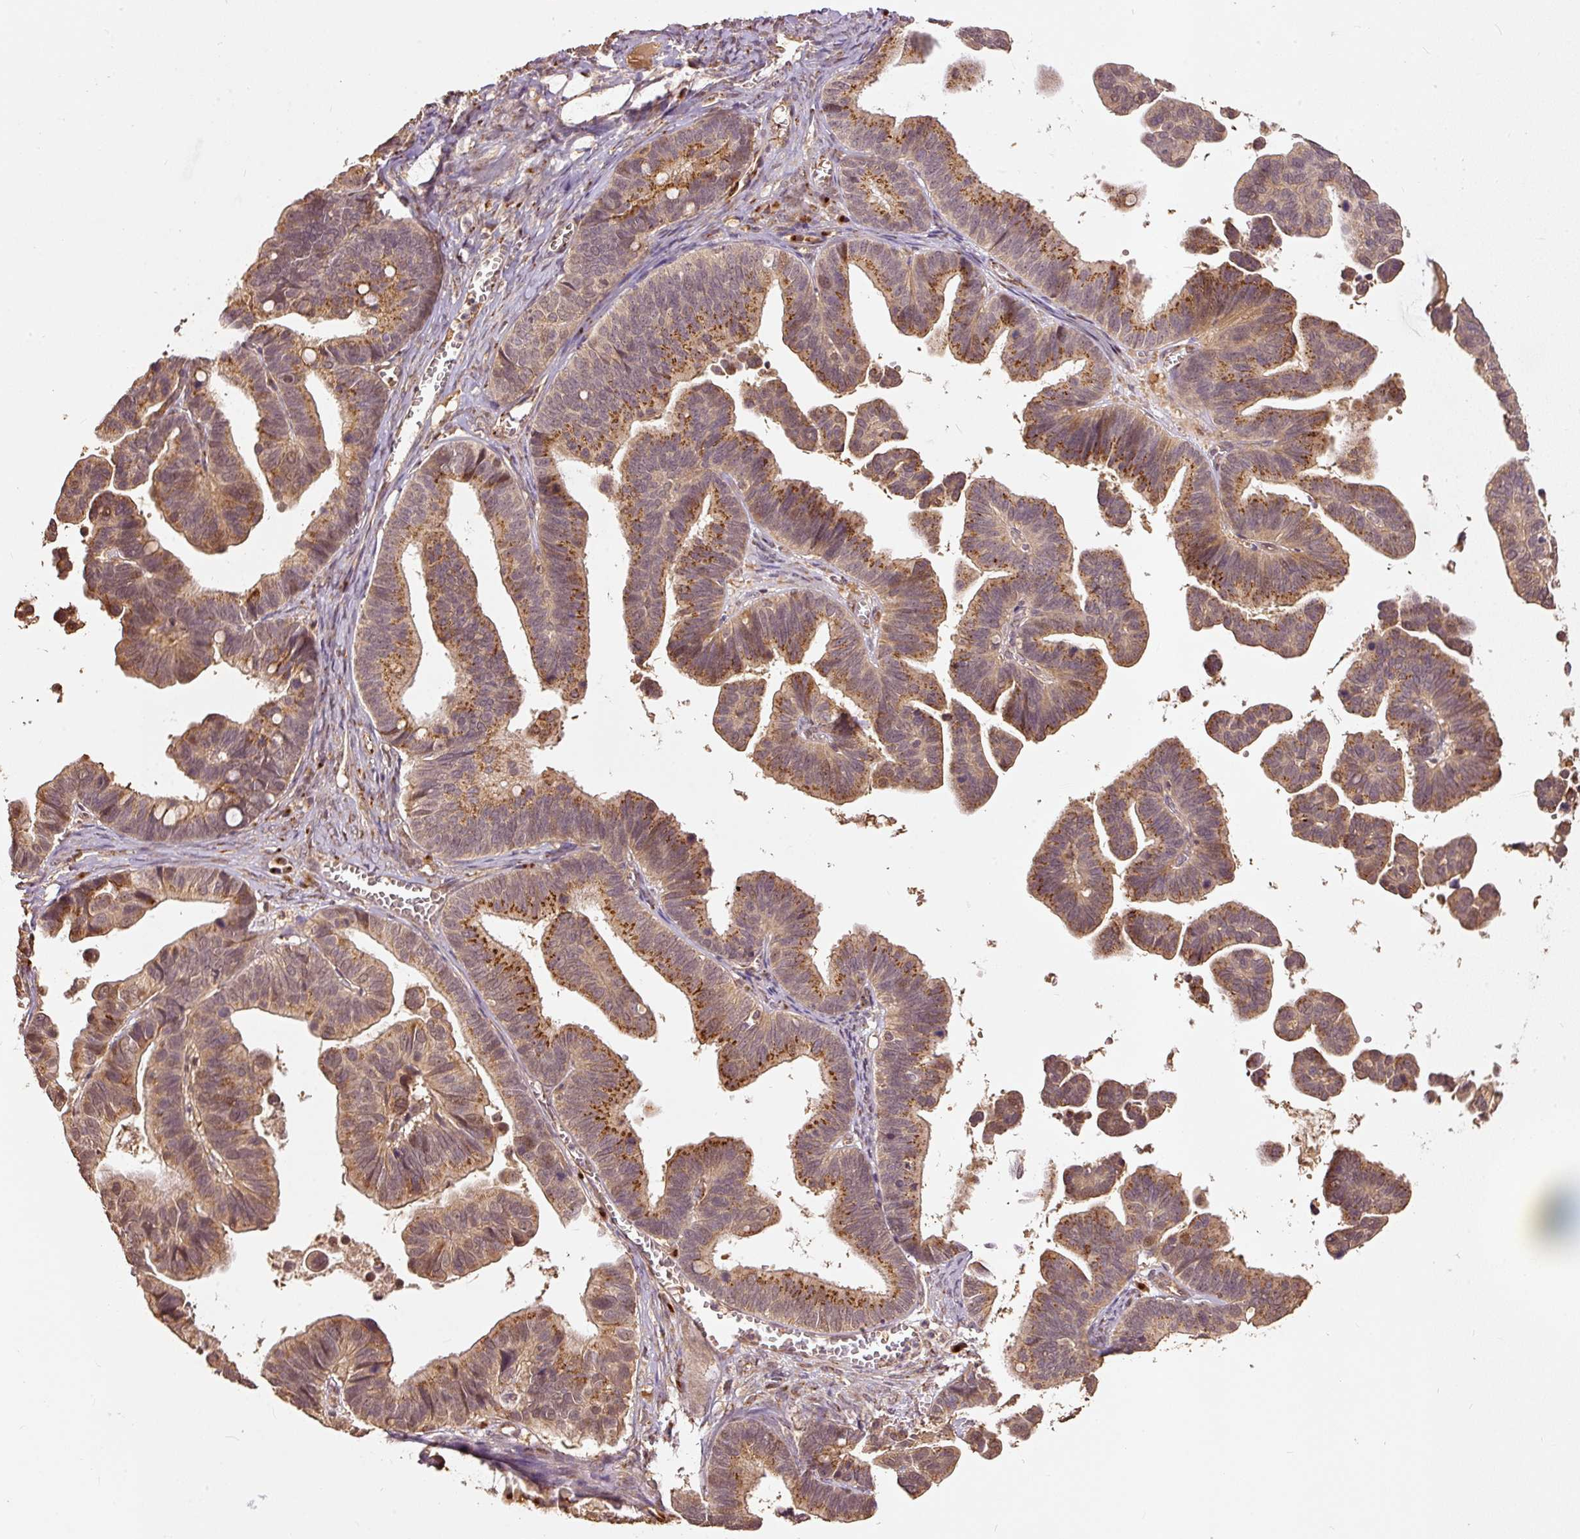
{"staining": {"intensity": "moderate", "quantity": ">75%", "location": "cytoplasmic/membranous"}, "tissue": "ovarian cancer", "cell_type": "Tumor cells", "image_type": "cancer", "snomed": [{"axis": "morphology", "description": "Cystadenocarcinoma, serous, NOS"}, {"axis": "topography", "description": "Ovary"}], "caption": "Ovarian cancer (serous cystadenocarcinoma) tissue displays moderate cytoplasmic/membranous positivity in approximately >75% of tumor cells (Brightfield microscopy of DAB IHC at high magnification).", "gene": "FUT8", "patient": {"sex": "female", "age": 56}}